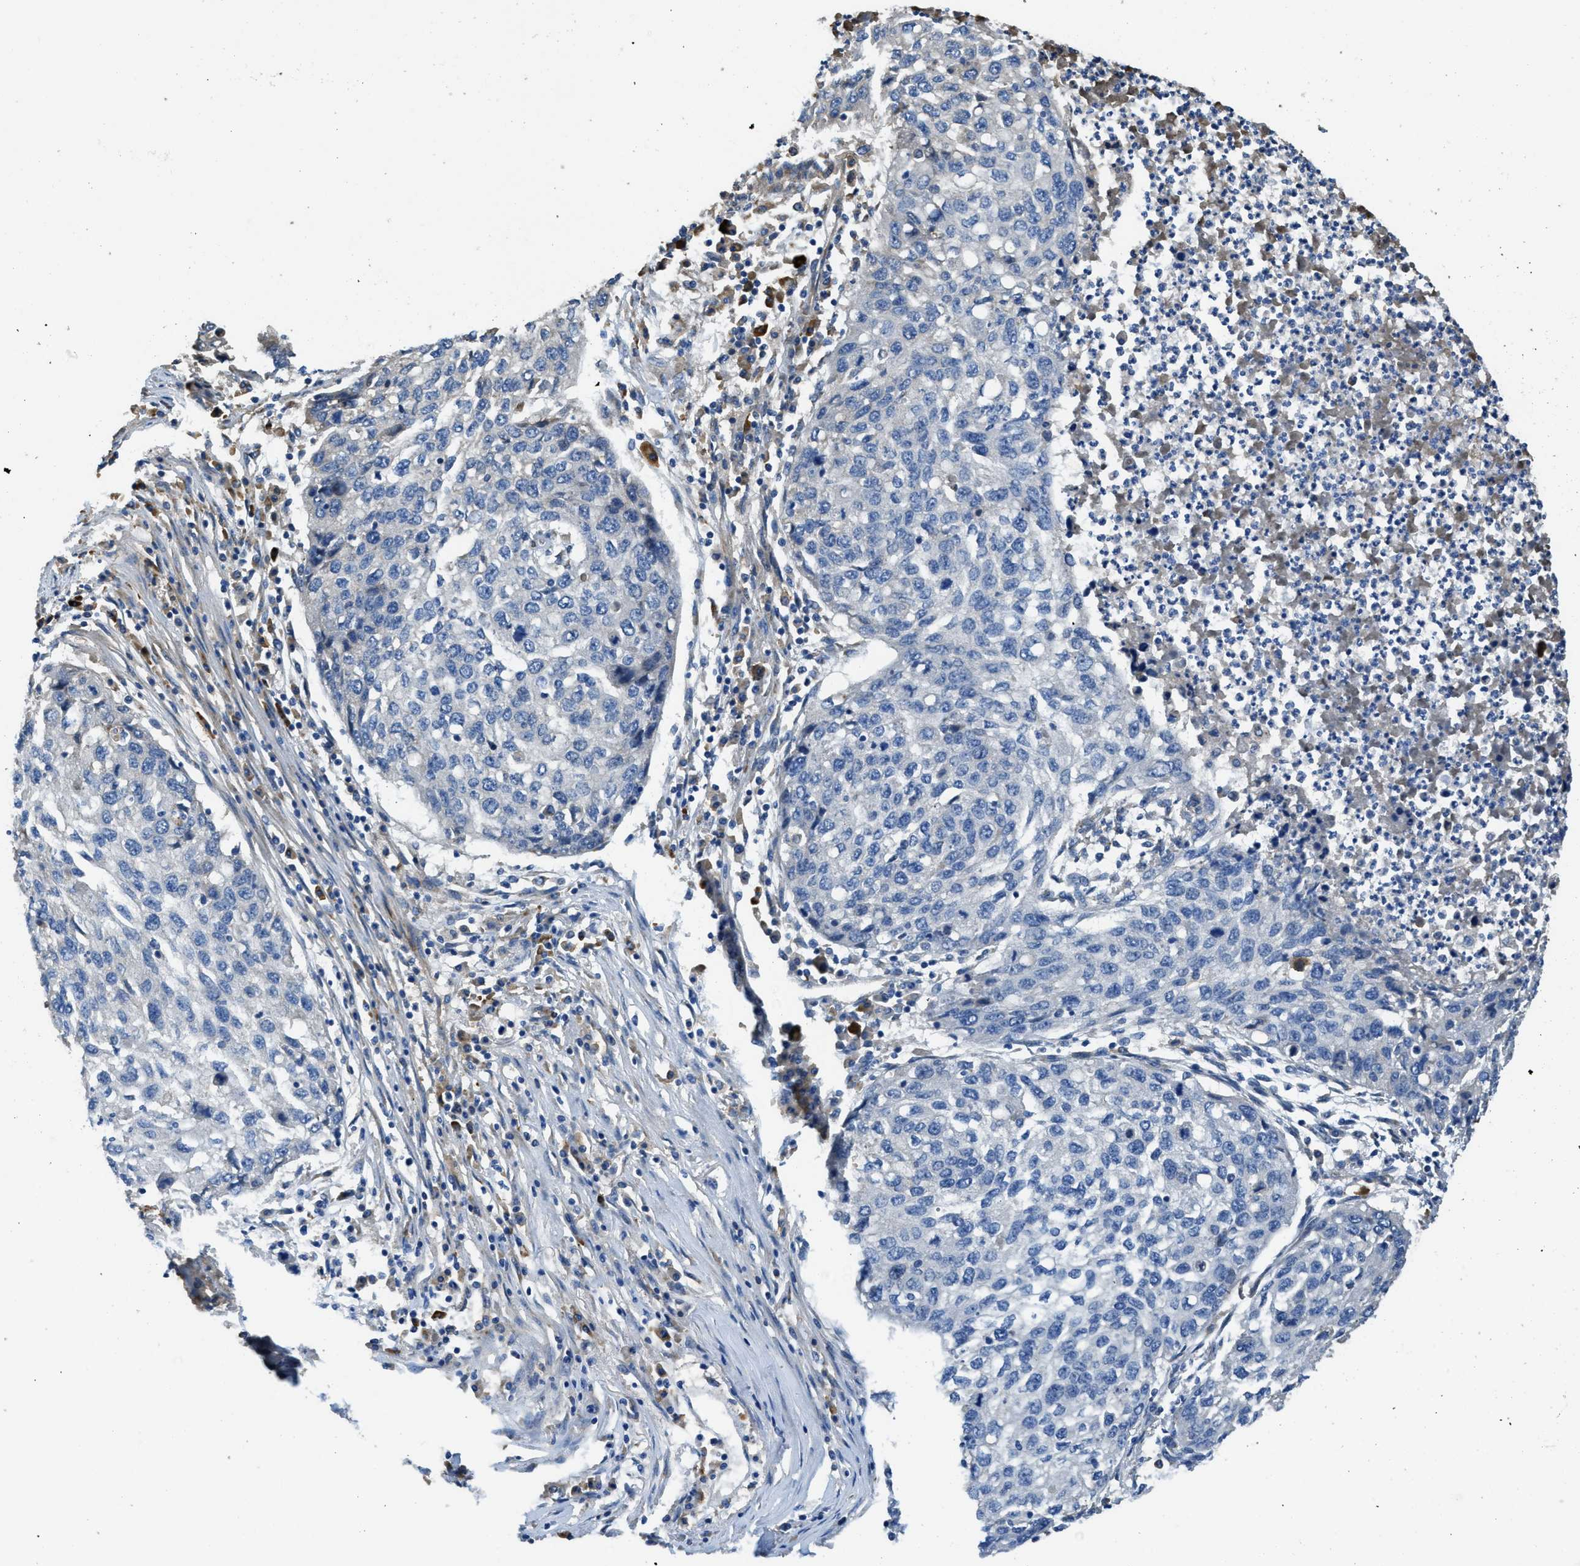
{"staining": {"intensity": "negative", "quantity": "none", "location": "none"}, "tissue": "lung cancer", "cell_type": "Tumor cells", "image_type": "cancer", "snomed": [{"axis": "morphology", "description": "Squamous cell carcinoma, NOS"}, {"axis": "topography", "description": "Lung"}], "caption": "Histopathology image shows no protein staining in tumor cells of squamous cell carcinoma (lung) tissue. The staining was performed using DAB (3,3'-diaminobenzidine) to visualize the protein expression in brown, while the nuclei were stained in blue with hematoxylin (Magnification: 20x).", "gene": "RIPK2", "patient": {"sex": "female", "age": 63}}